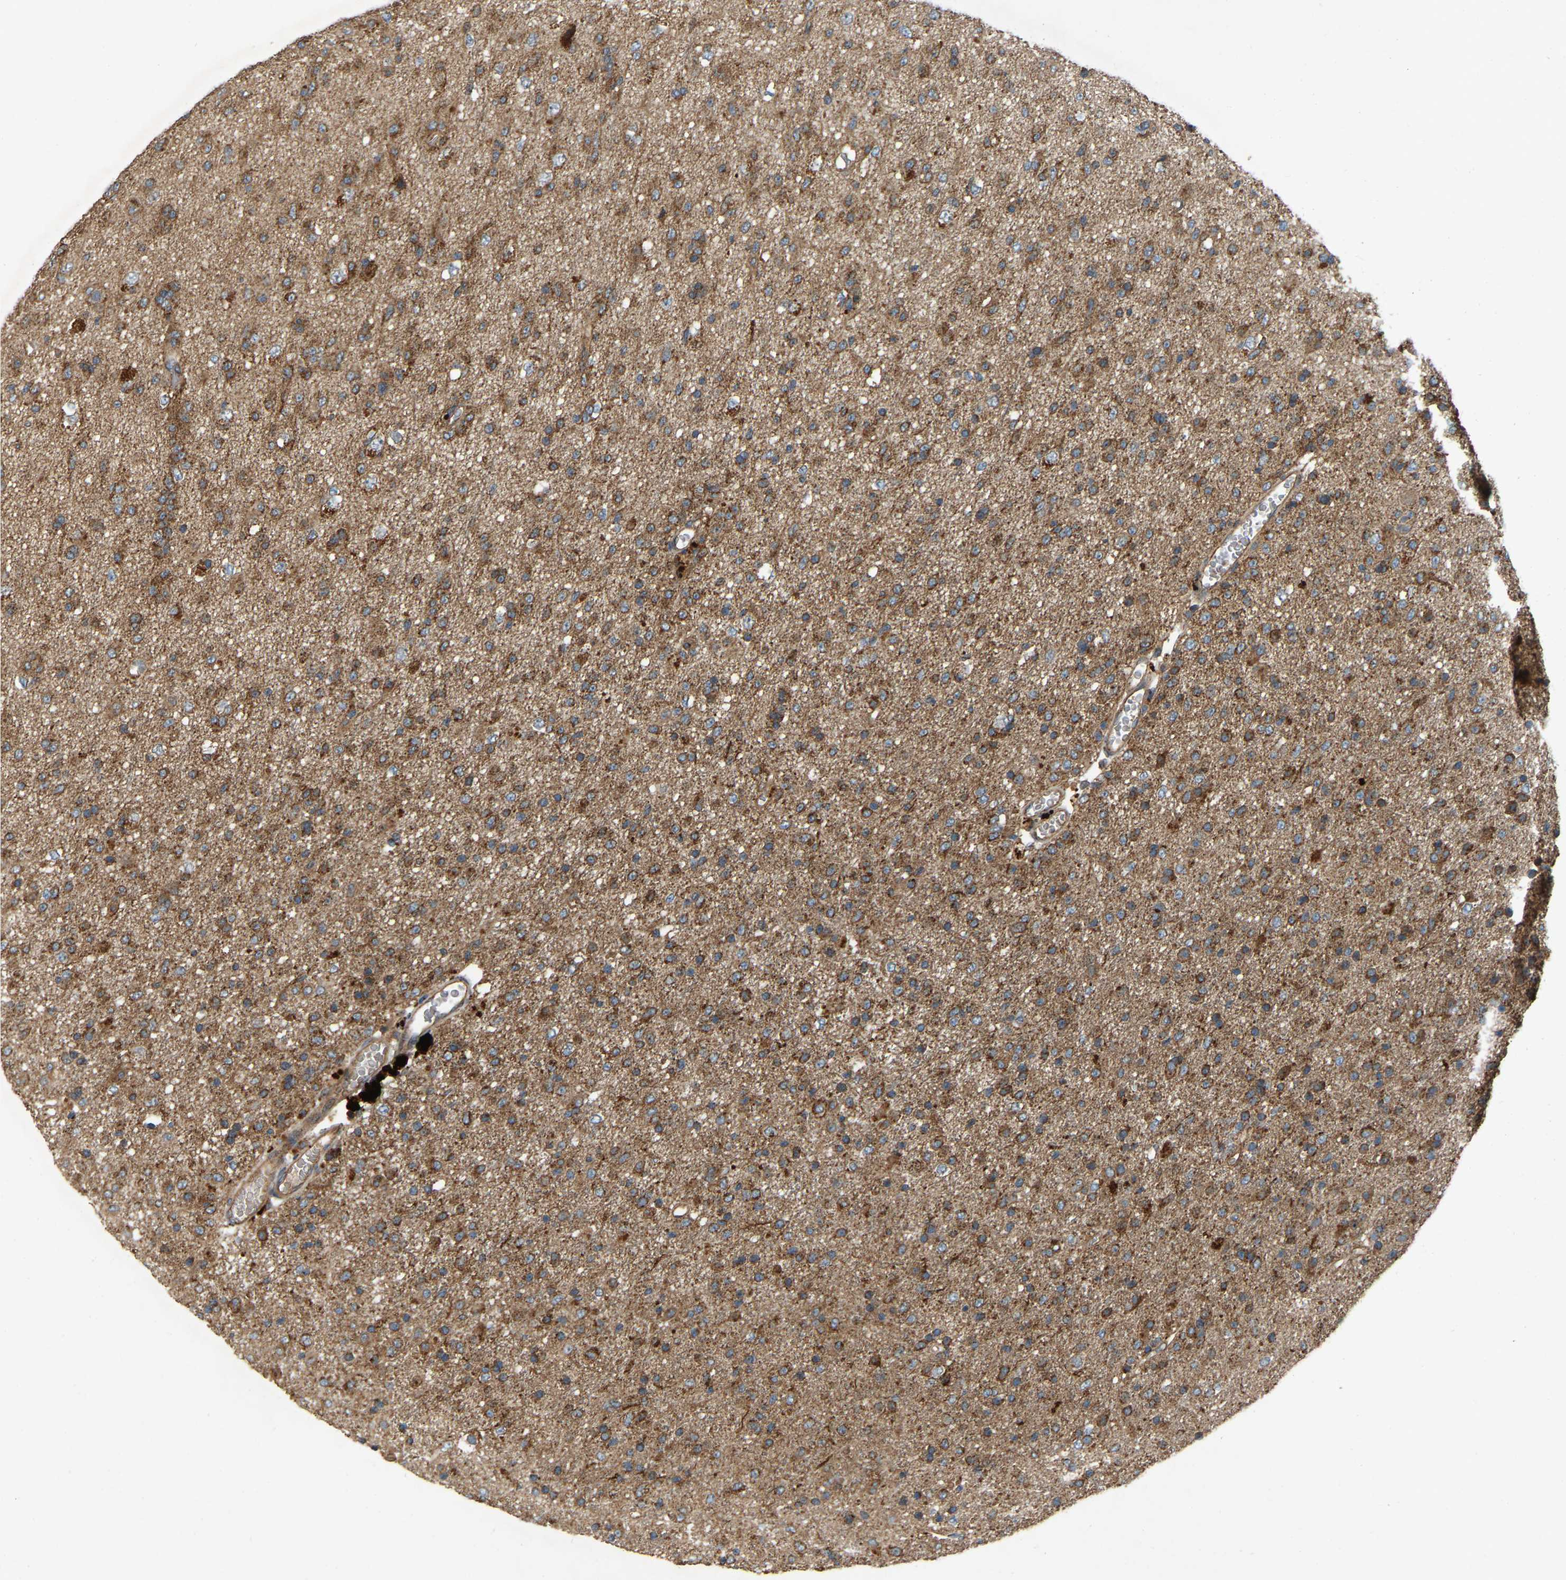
{"staining": {"intensity": "moderate", "quantity": ">75%", "location": "cytoplasmic/membranous"}, "tissue": "glioma", "cell_type": "Tumor cells", "image_type": "cancer", "snomed": [{"axis": "morphology", "description": "Glioma, malignant, Low grade"}, {"axis": "topography", "description": "Brain"}], "caption": "Protein expression analysis of glioma reveals moderate cytoplasmic/membranous staining in about >75% of tumor cells.", "gene": "SAMD9L", "patient": {"sex": "male", "age": 65}}